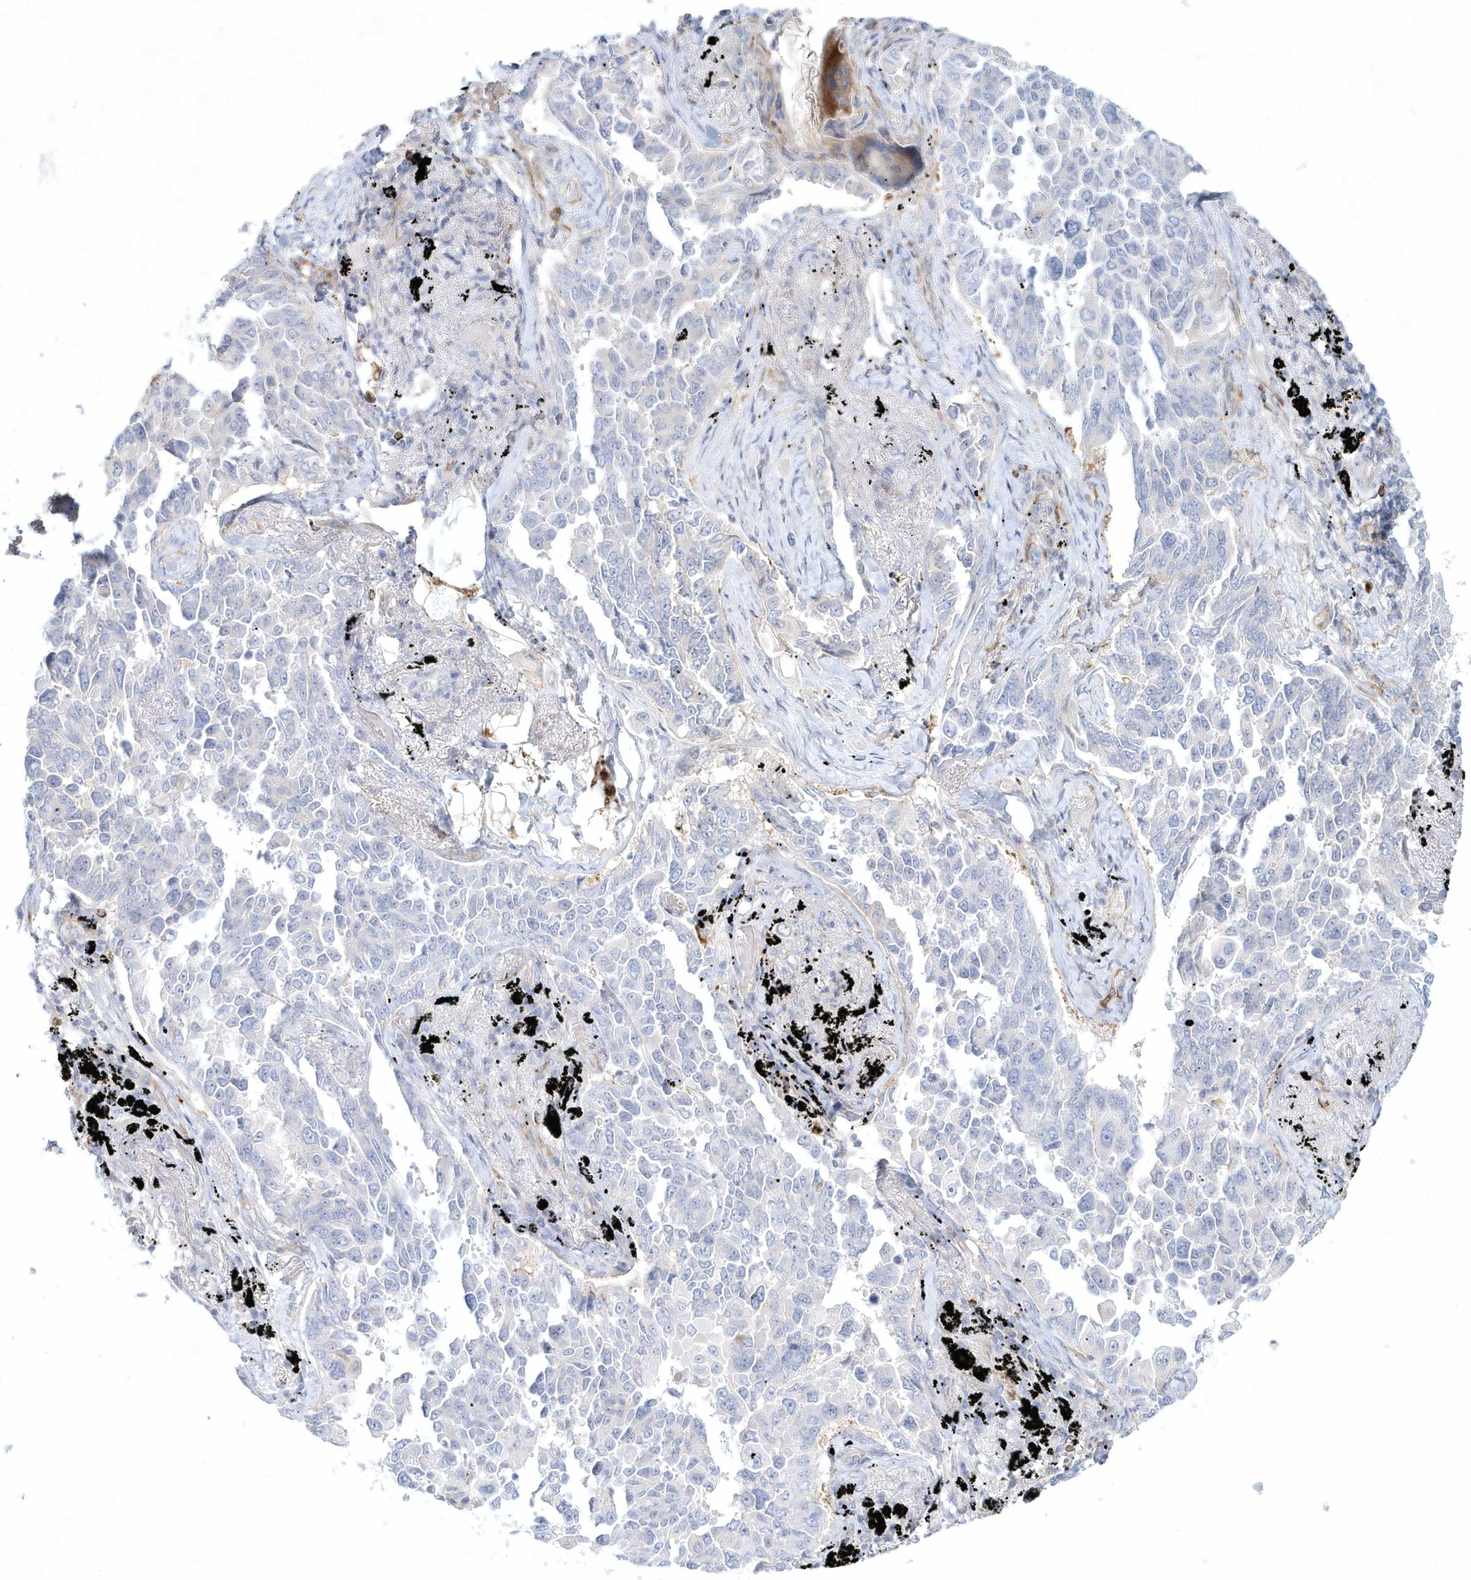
{"staining": {"intensity": "negative", "quantity": "none", "location": "none"}, "tissue": "lung cancer", "cell_type": "Tumor cells", "image_type": "cancer", "snomed": [{"axis": "morphology", "description": "Adenocarcinoma, NOS"}, {"axis": "topography", "description": "Lung"}], "caption": "This is an IHC photomicrograph of lung cancer (adenocarcinoma). There is no expression in tumor cells.", "gene": "DNAH1", "patient": {"sex": "female", "age": 67}}